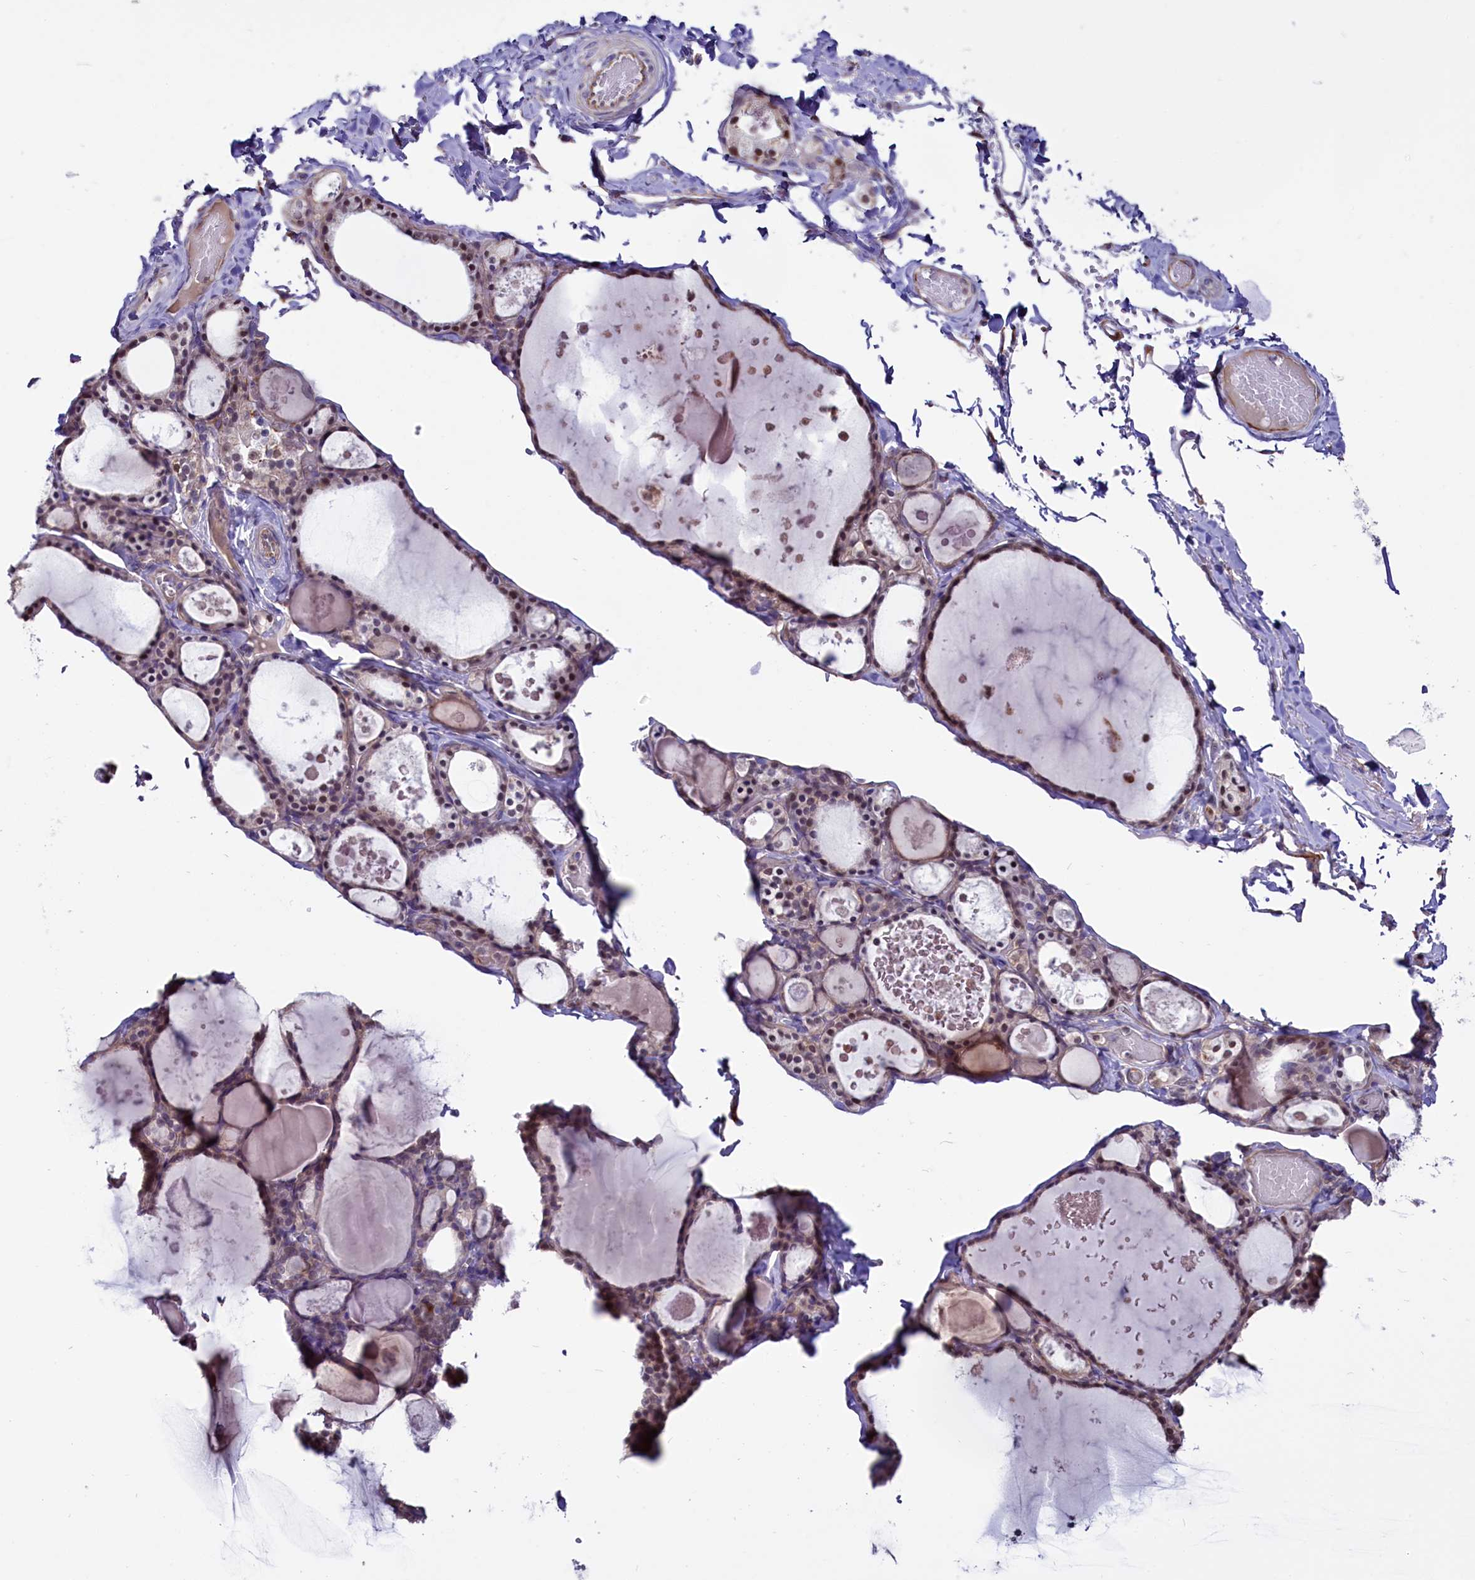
{"staining": {"intensity": "weak", "quantity": ">75%", "location": "nuclear"}, "tissue": "thyroid gland", "cell_type": "Glandular cells", "image_type": "normal", "snomed": [{"axis": "morphology", "description": "Normal tissue, NOS"}, {"axis": "topography", "description": "Thyroid gland"}], "caption": "This is an image of IHC staining of normal thyroid gland, which shows weak staining in the nuclear of glandular cells.", "gene": "PDILT", "patient": {"sex": "male", "age": 56}}